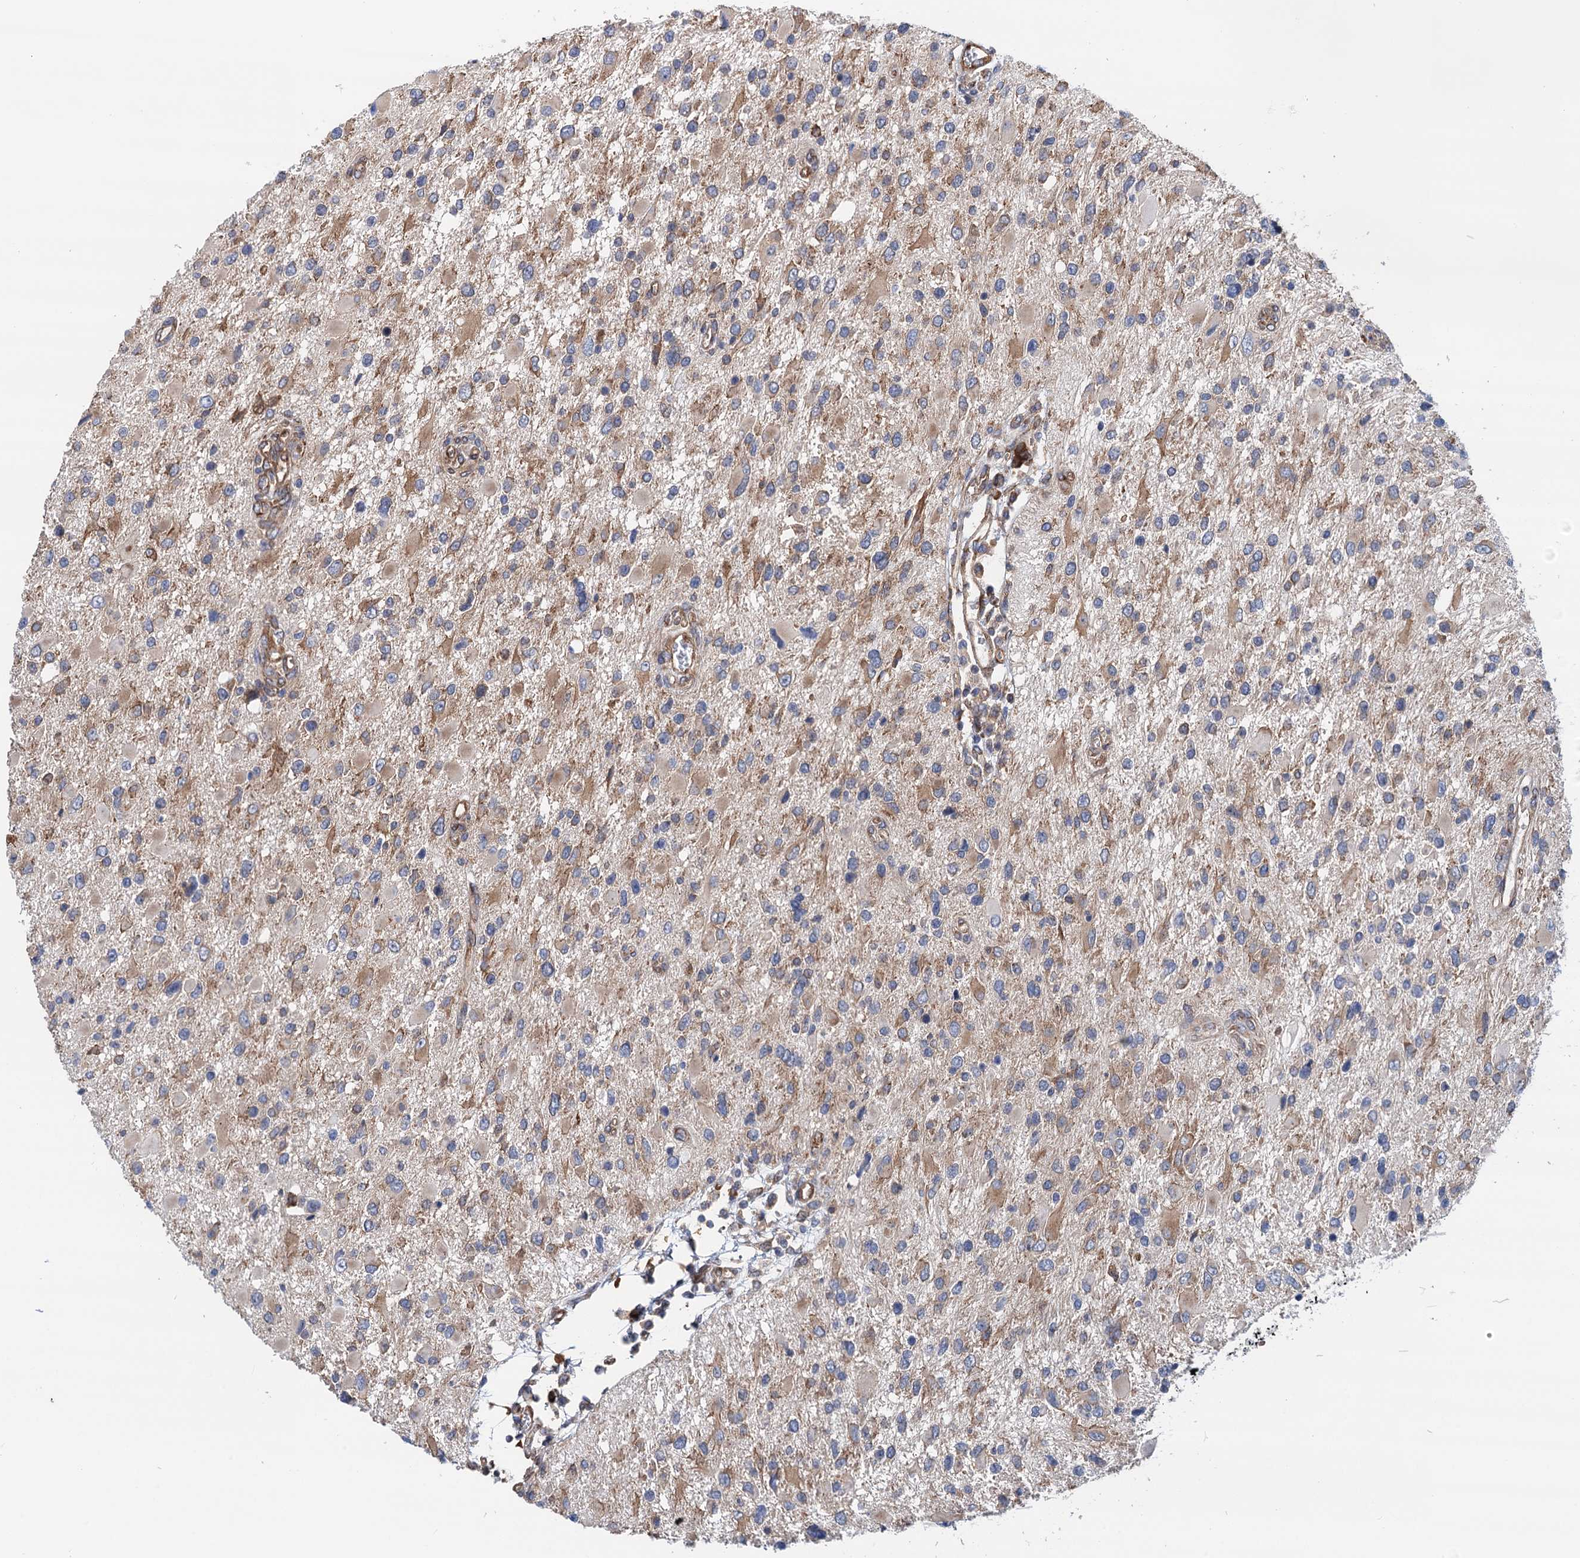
{"staining": {"intensity": "moderate", "quantity": "<25%", "location": "cytoplasmic/membranous"}, "tissue": "glioma", "cell_type": "Tumor cells", "image_type": "cancer", "snomed": [{"axis": "morphology", "description": "Glioma, malignant, High grade"}, {"axis": "topography", "description": "Brain"}], "caption": "IHC image of human glioma stained for a protein (brown), which exhibits low levels of moderate cytoplasmic/membranous positivity in approximately <25% of tumor cells.", "gene": "SLC12A7", "patient": {"sex": "male", "age": 53}}